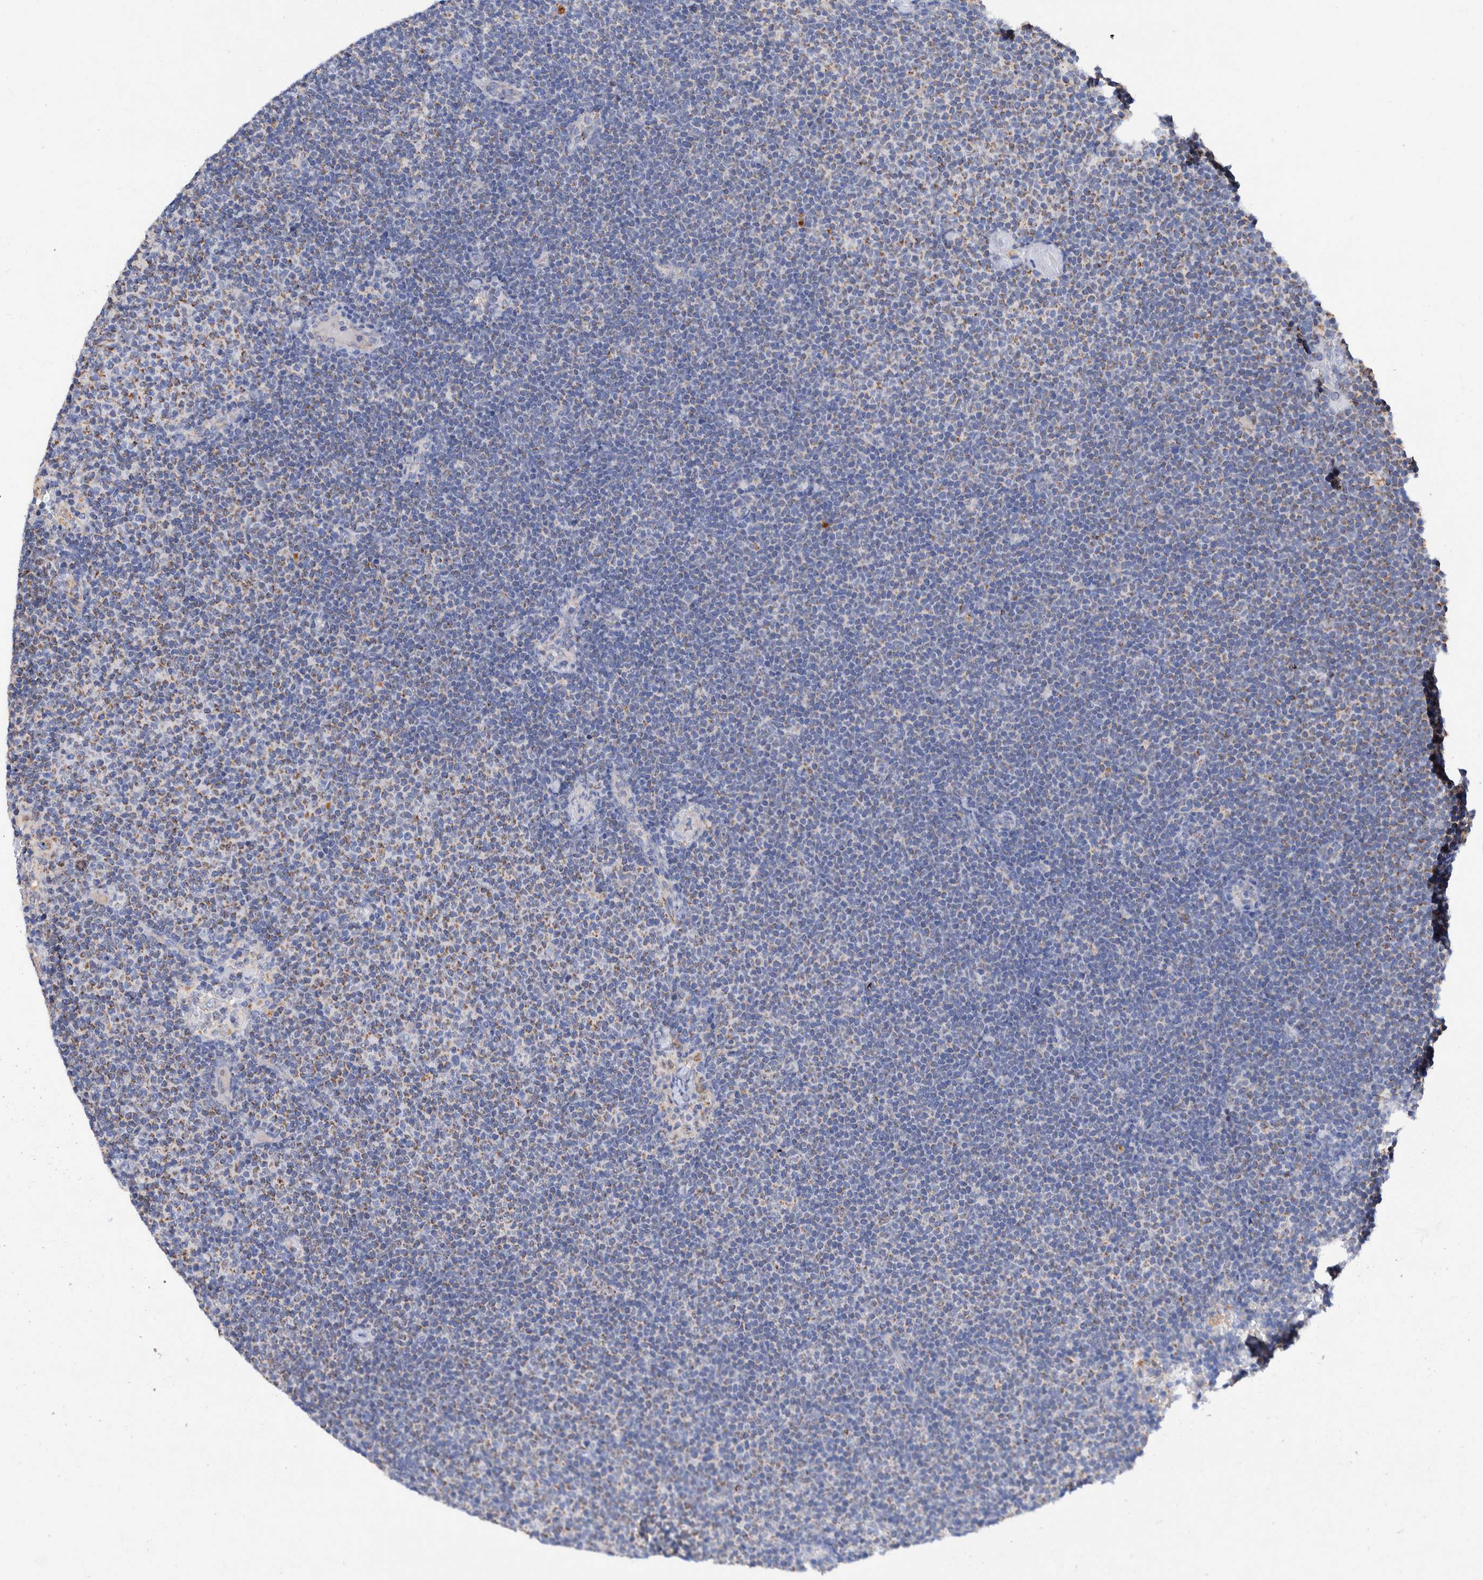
{"staining": {"intensity": "moderate", "quantity": "<25%", "location": "cytoplasmic/membranous"}, "tissue": "lymphoma", "cell_type": "Tumor cells", "image_type": "cancer", "snomed": [{"axis": "morphology", "description": "Malignant lymphoma, non-Hodgkin's type, Low grade"}, {"axis": "topography", "description": "Lymph node"}], "caption": "This image displays lymphoma stained with IHC to label a protein in brown. The cytoplasmic/membranous of tumor cells show moderate positivity for the protein. Nuclei are counter-stained blue.", "gene": "DECR1", "patient": {"sex": "female", "age": 53}}